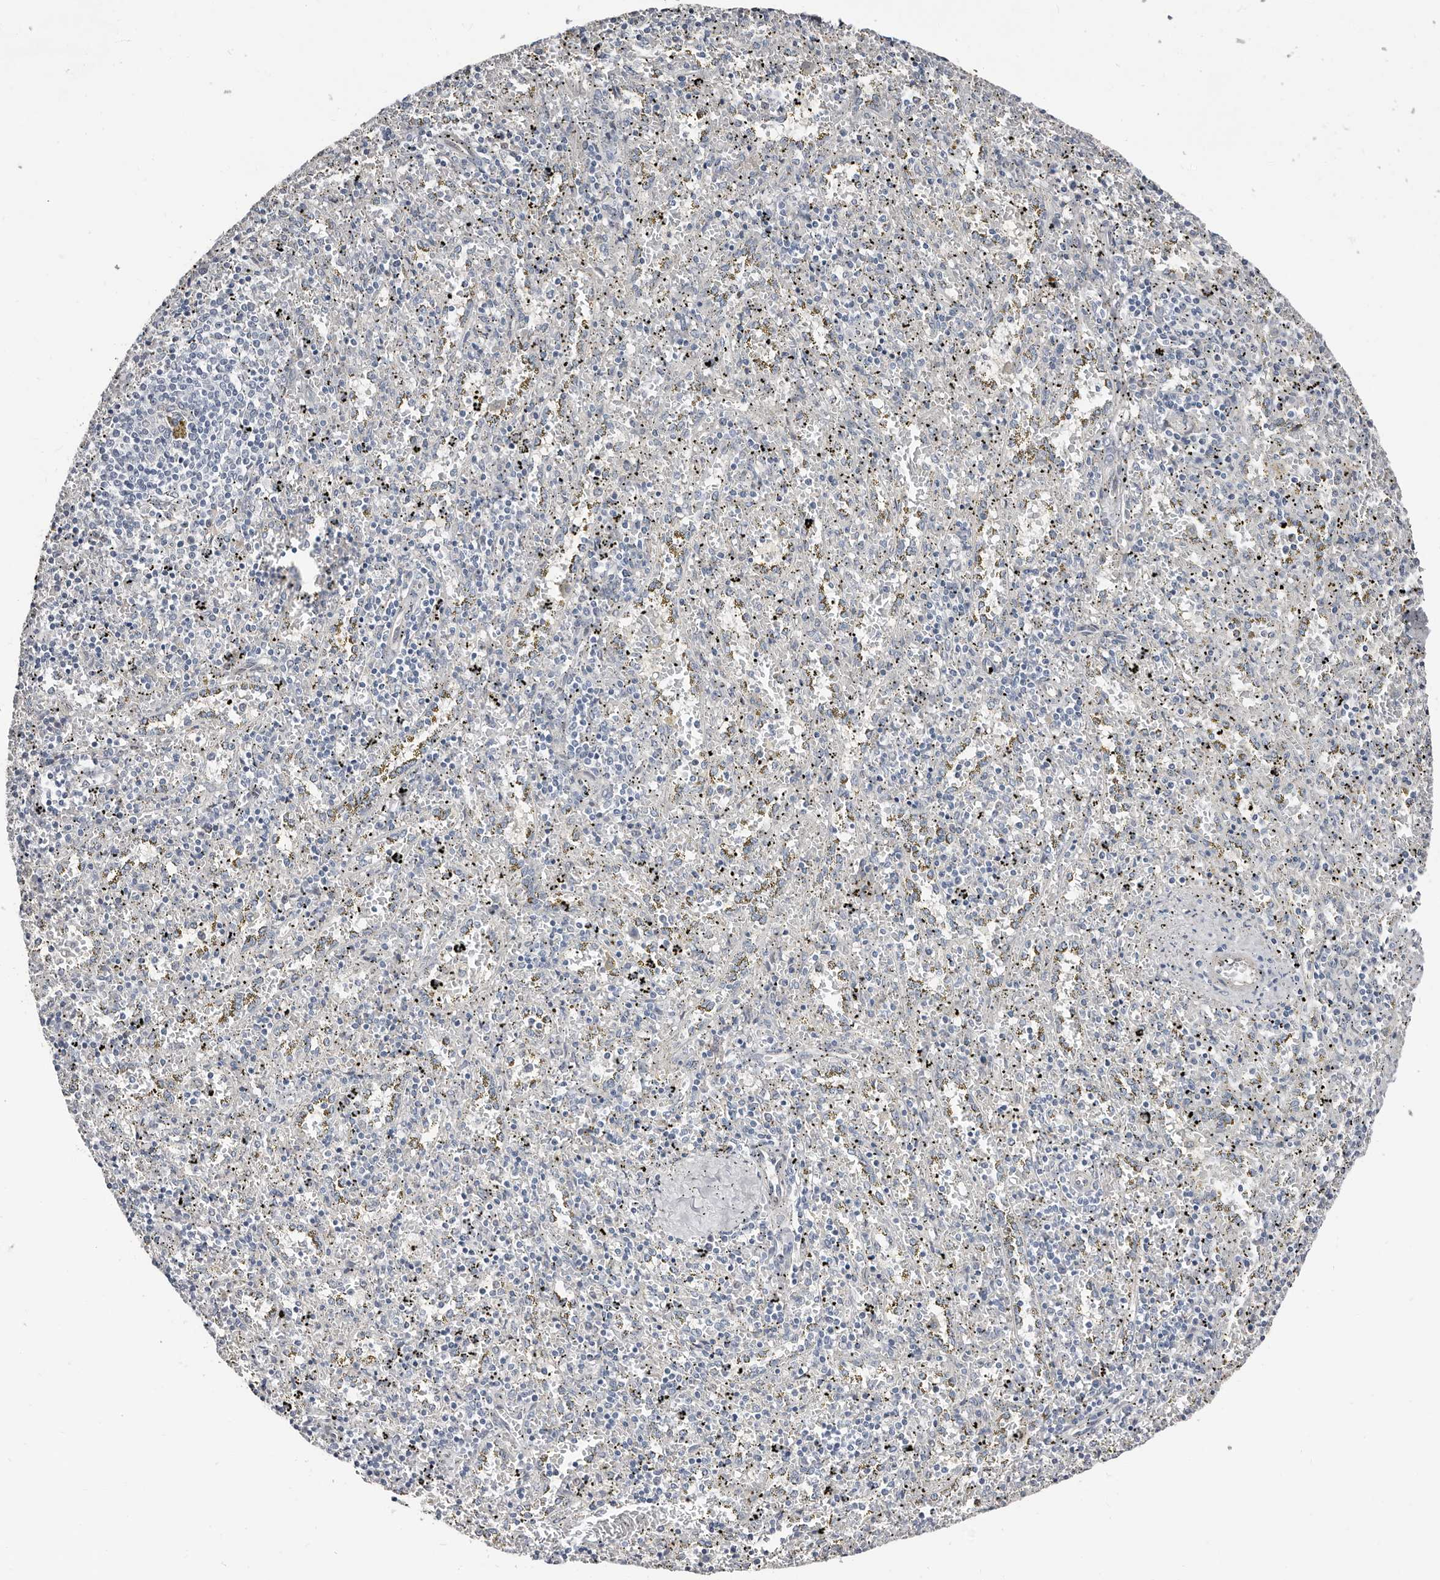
{"staining": {"intensity": "negative", "quantity": "none", "location": "none"}, "tissue": "spleen", "cell_type": "Cells in red pulp", "image_type": "normal", "snomed": [{"axis": "morphology", "description": "Normal tissue, NOS"}, {"axis": "topography", "description": "Spleen"}], "caption": "DAB immunohistochemical staining of benign spleen exhibits no significant positivity in cells in red pulp.", "gene": "ASRGL1", "patient": {"sex": "male", "age": 11}}